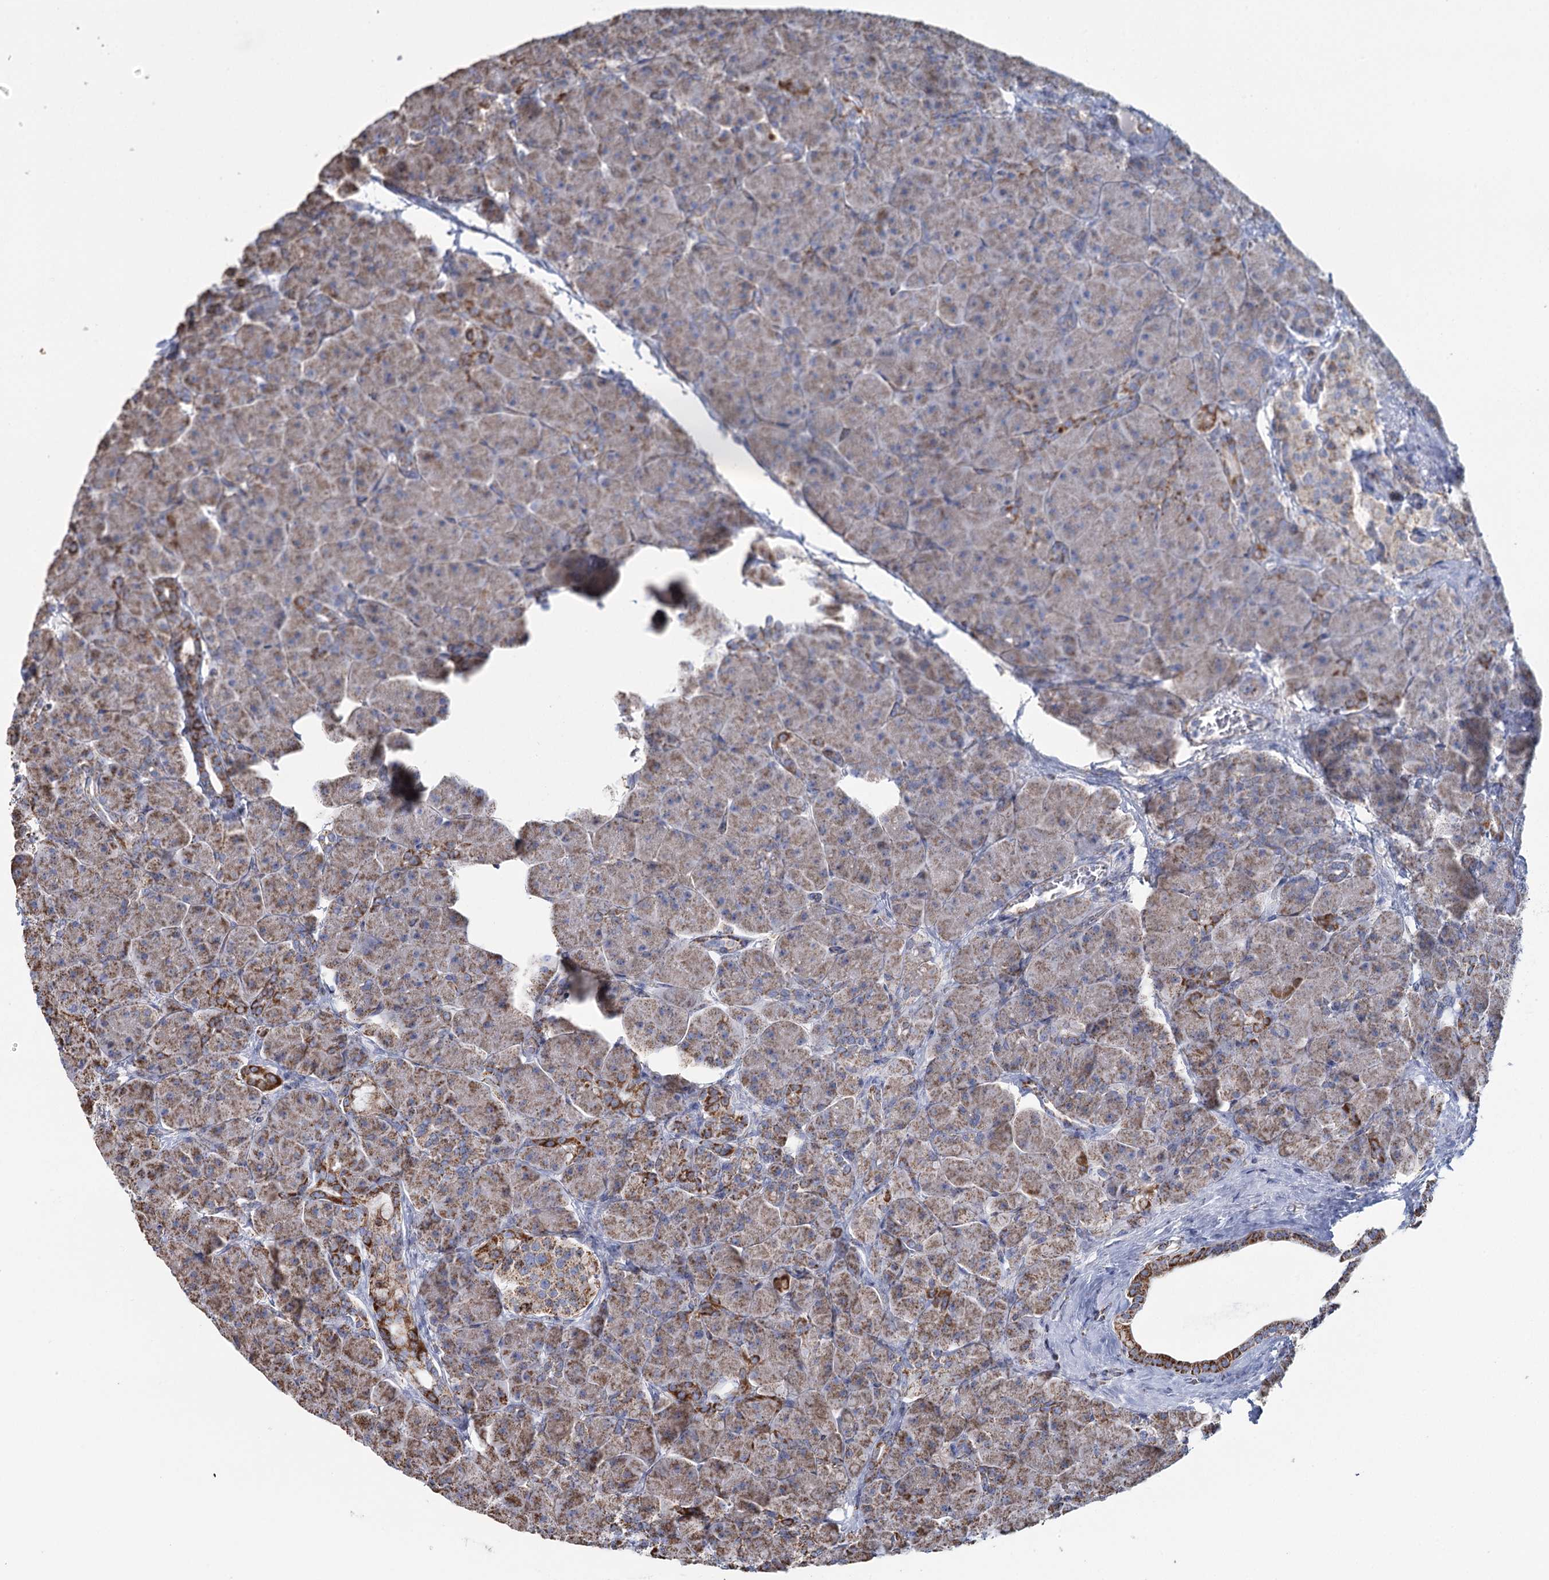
{"staining": {"intensity": "moderate", "quantity": "25%-75%", "location": "cytoplasmic/membranous"}, "tissue": "pancreas", "cell_type": "Exocrine glandular cells", "image_type": "normal", "snomed": [{"axis": "morphology", "description": "Normal tissue, NOS"}, {"axis": "topography", "description": "Pancreas"}], "caption": "Pancreas stained with a protein marker reveals moderate staining in exocrine glandular cells.", "gene": "MRPL44", "patient": {"sex": "male", "age": 66}}